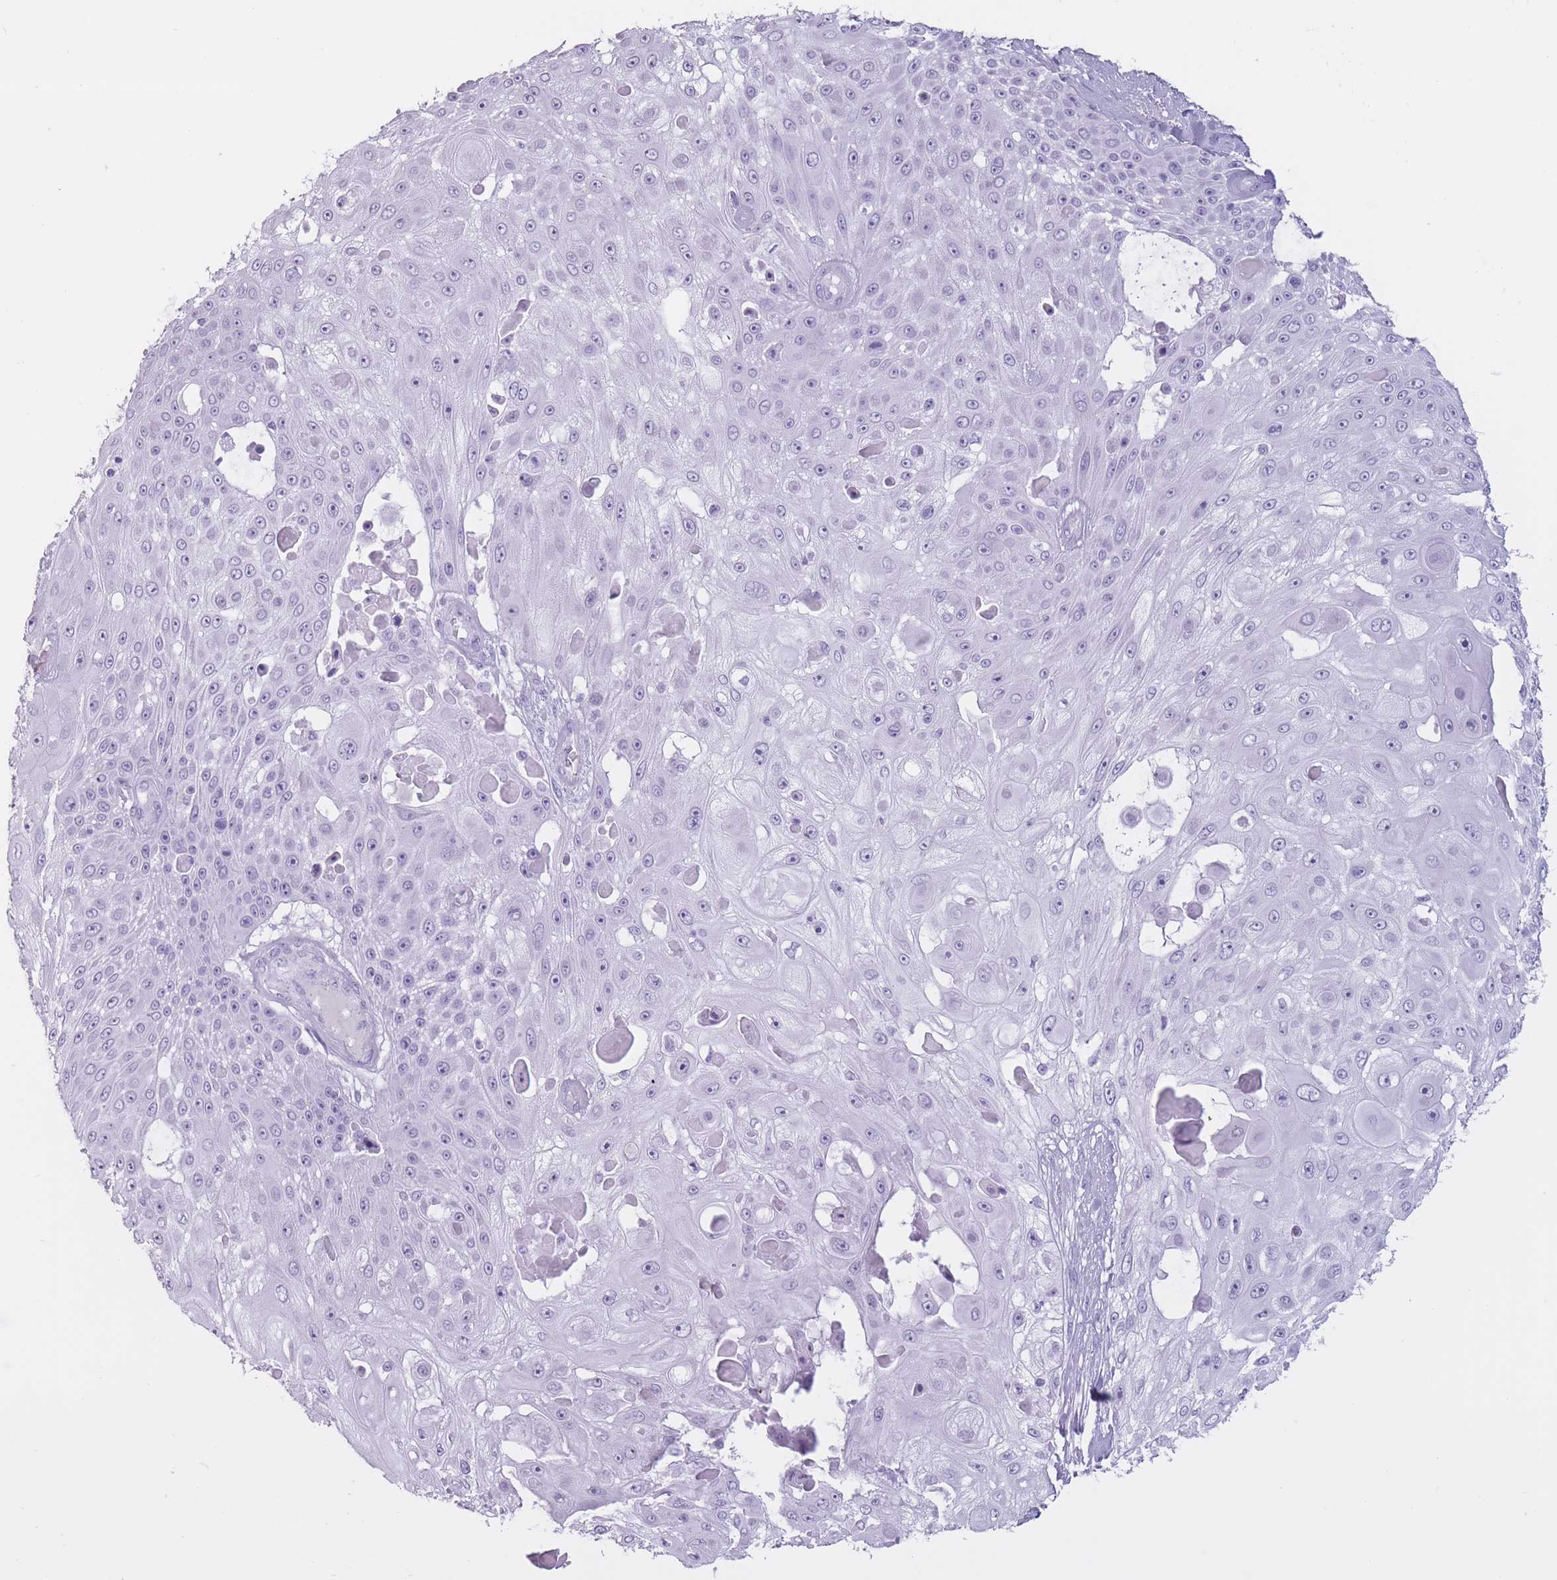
{"staining": {"intensity": "negative", "quantity": "none", "location": "none"}, "tissue": "skin cancer", "cell_type": "Tumor cells", "image_type": "cancer", "snomed": [{"axis": "morphology", "description": "Squamous cell carcinoma, NOS"}, {"axis": "topography", "description": "Skin"}], "caption": "DAB immunohistochemical staining of skin cancer (squamous cell carcinoma) demonstrates no significant staining in tumor cells.", "gene": "PNMA3", "patient": {"sex": "female", "age": 86}}